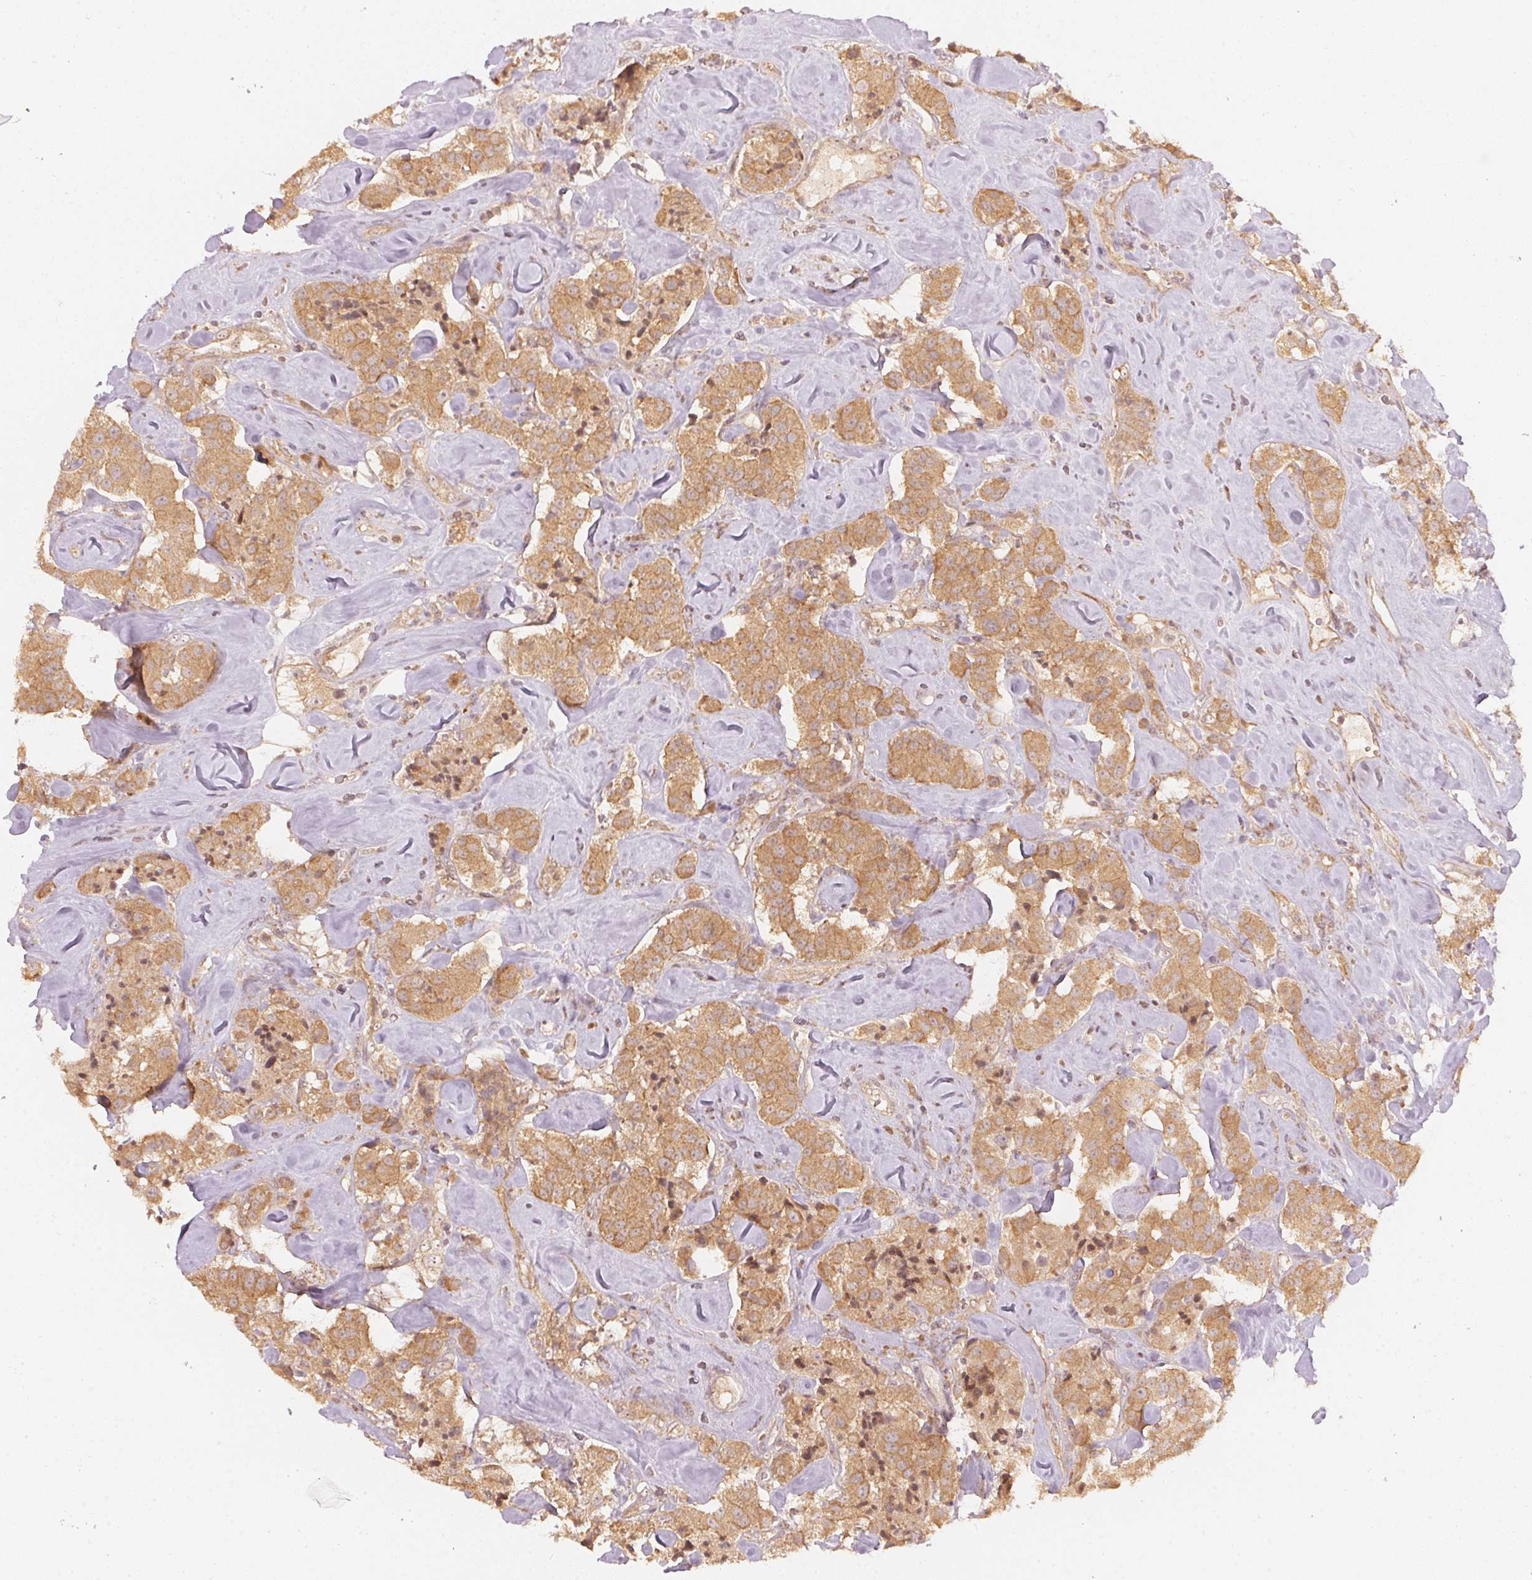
{"staining": {"intensity": "moderate", "quantity": ">75%", "location": "cytoplasmic/membranous"}, "tissue": "carcinoid", "cell_type": "Tumor cells", "image_type": "cancer", "snomed": [{"axis": "morphology", "description": "Carcinoid, malignant, NOS"}, {"axis": "topography", "description": "Pancreas"}], "caption": "The immunohistochemical stain labels moderate cytoplasmic/membranous expression in tumor cells of carcinoid (malignant) tissue.", "gene": "WDR54", "patient": {"sex": "male", "age": 41}}